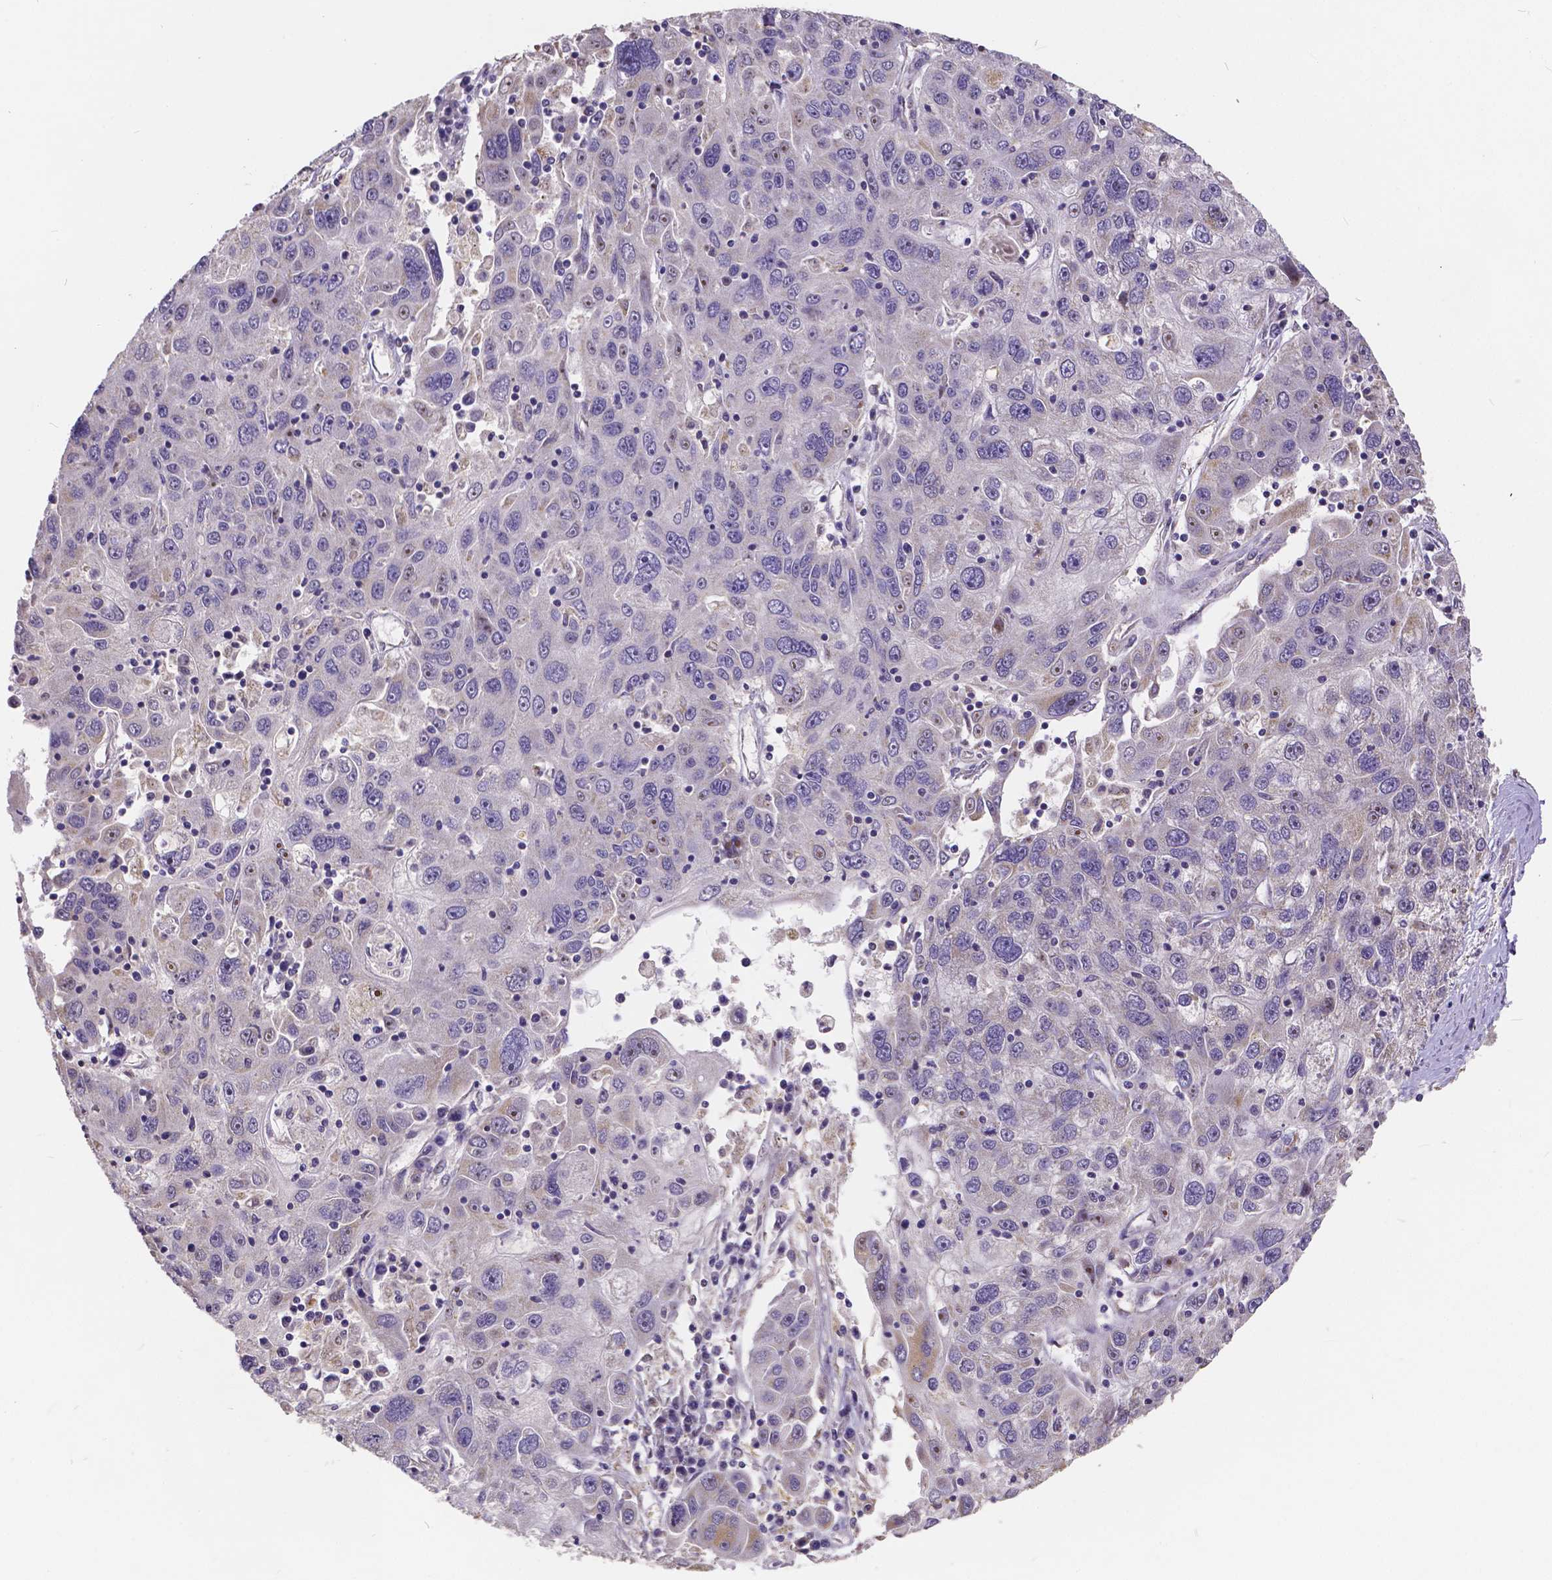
{"staining": {"intensity": "negative", "quantity": "none", "location": "none"}, "tissue": "stomach cancer", "cell_type": "Tumor cells", "image_type": "cancer", "snomed": [{"axis": "morphology", "description": "Adenocarcinoma, NOS"}, {"axis": "topography", "description": "Stomach"}], "caption": "Tumor cells are negative for brown protein staining in stomach adenocarcinoma.", "gene": "CTNNA2", "patient": {"sex": "male", "age": 56}}